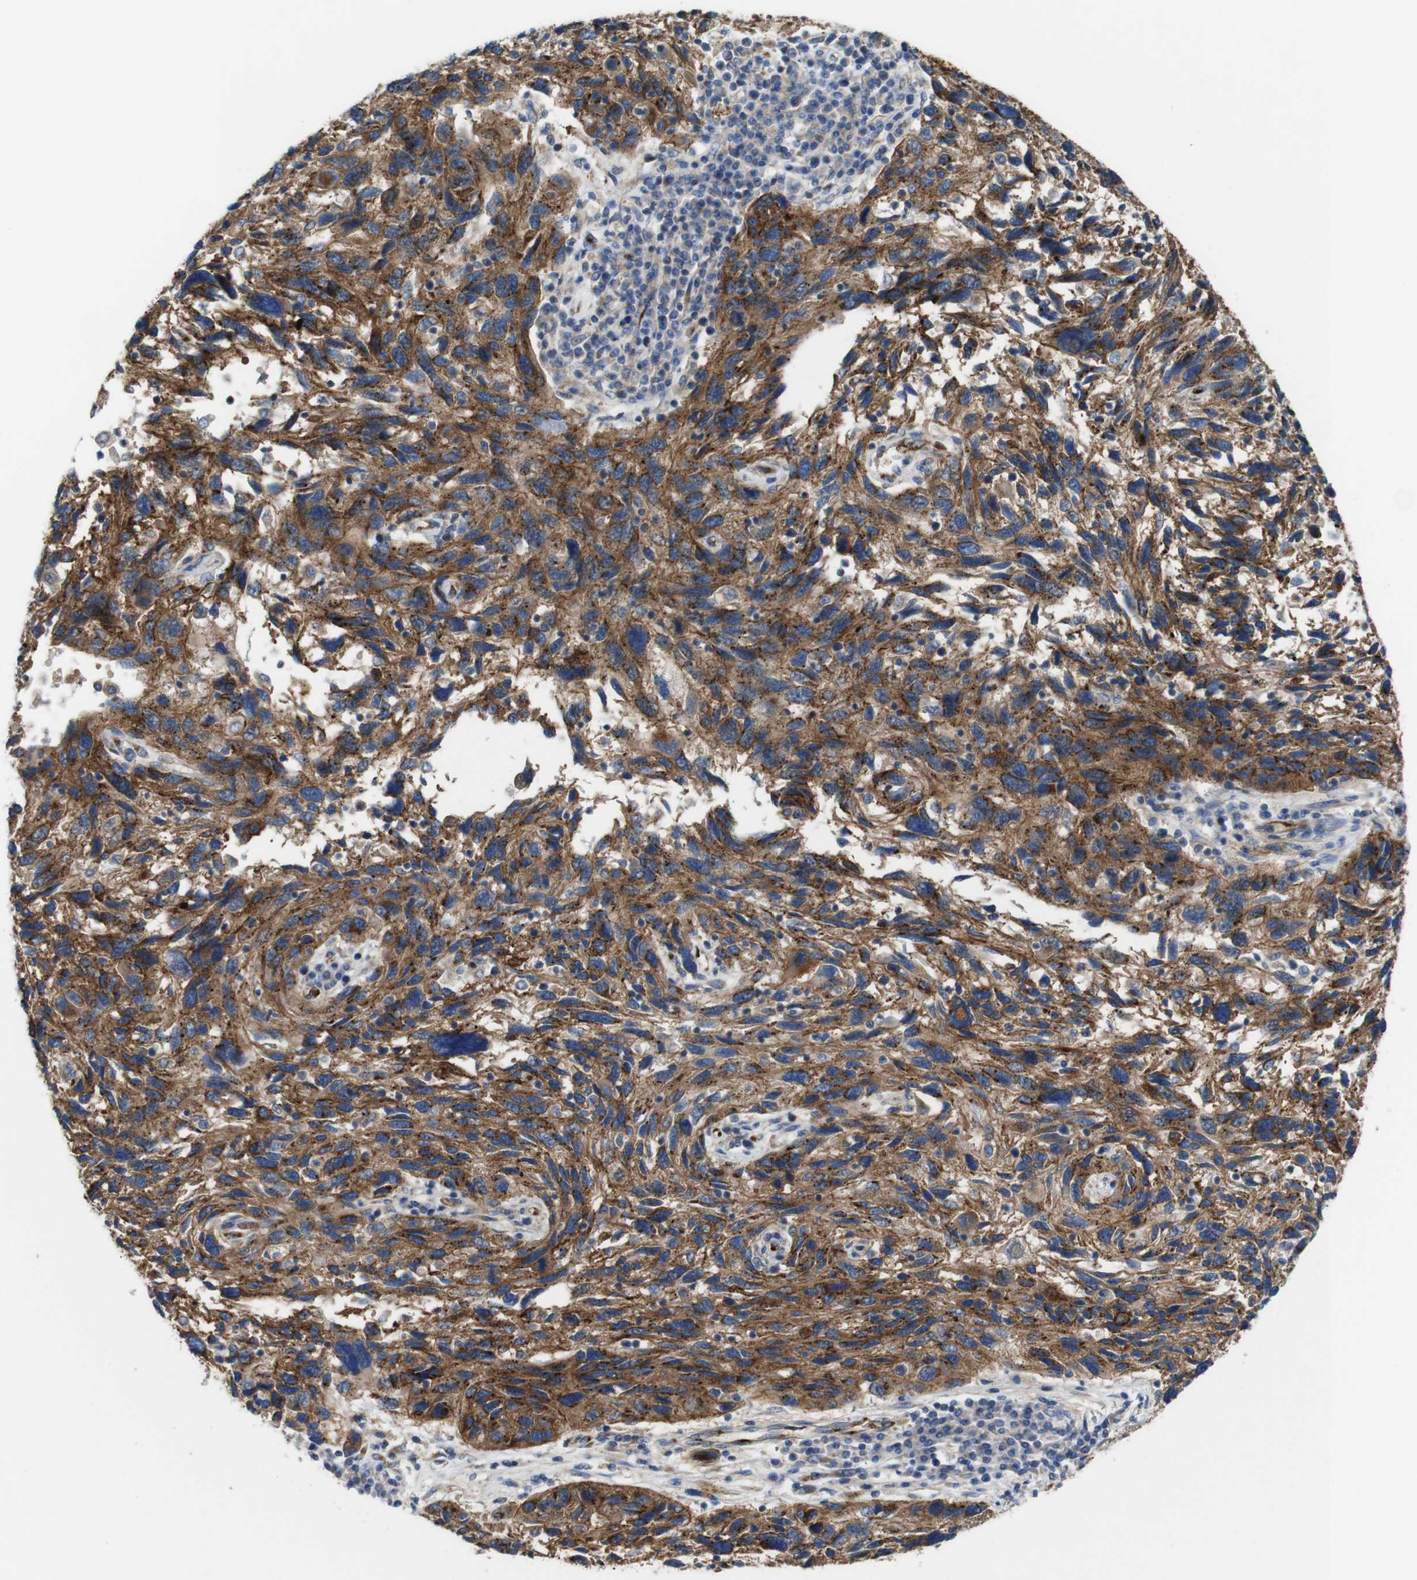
{"staining": {"intensity": "moderate", "quantity": ">75%", "location": "cytoplasmic/membranous"}, "tissue": "melanoma", "cell_type": "Tumor cells", "image_type": "cancer", "snomed": [{"axis": "morphology", "description": "Malignant melanoma, NOS"}, {"axis": "topography", "description": "Skin"}], "caption": "An immunohistochemistry photomicrograph of tumor tissue is shown. Protein staining in brown labels moderate cytoplasmic/membranous positivity in malignant melanoma within tumor cells.", "gene": "EFCAB14", "patient": {"sex": "male", "age": 53}}